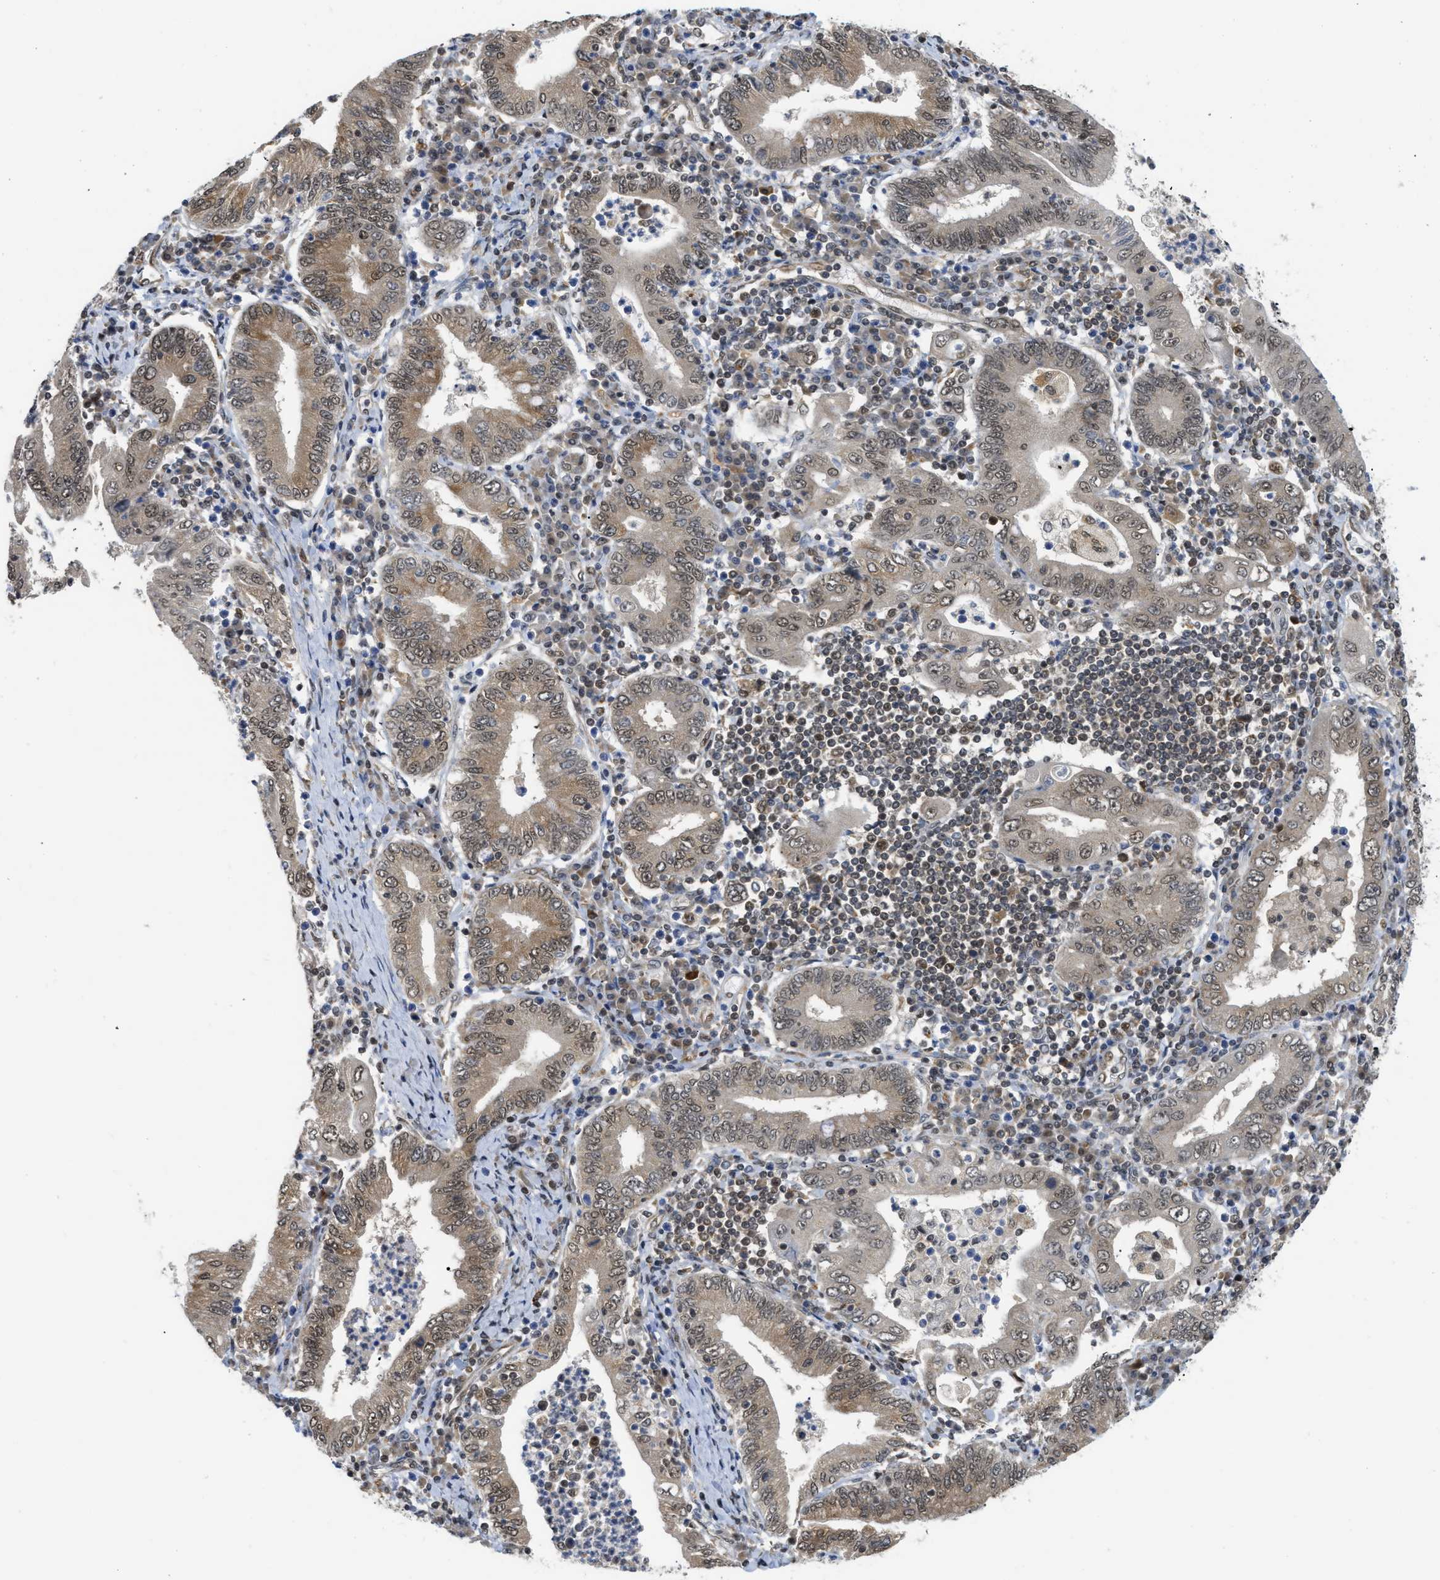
{"staining": {"intensity": "weak", "quantity": "25%-75%", "location": "cytoplasmic/membranous,nuclear"}, "tissue": "stomach cancer", "cell_type": "Tumor cells", "image_type": "cancer", "snomed": [{"axis": "morphology", "description": "Normal tissue, NOS"}, {"axis": "morphology", "description": "Adenocarcinoma, NOS"}, {"axis": "topography", "description": "Esophagus"}, {"axis": "topography", "description": "Stomach, upper"}, {"axis": "topography", "description": "Peripheral nerve tissue"}], "caption": "Stomach adenocarcinoma was stained to show a protein in brown. There is low levels of weak cytoplasmic/membranous and nuclear staining in approximately 25%-75% of tumor cells. The staining was performed using DAB to visualize the protein expression in brown, while the nuclei were stained in blue with hematoxylin (Magnification: 20x).", "gene": "TACC1", "patient": {"sex": "male", "age": 62}}